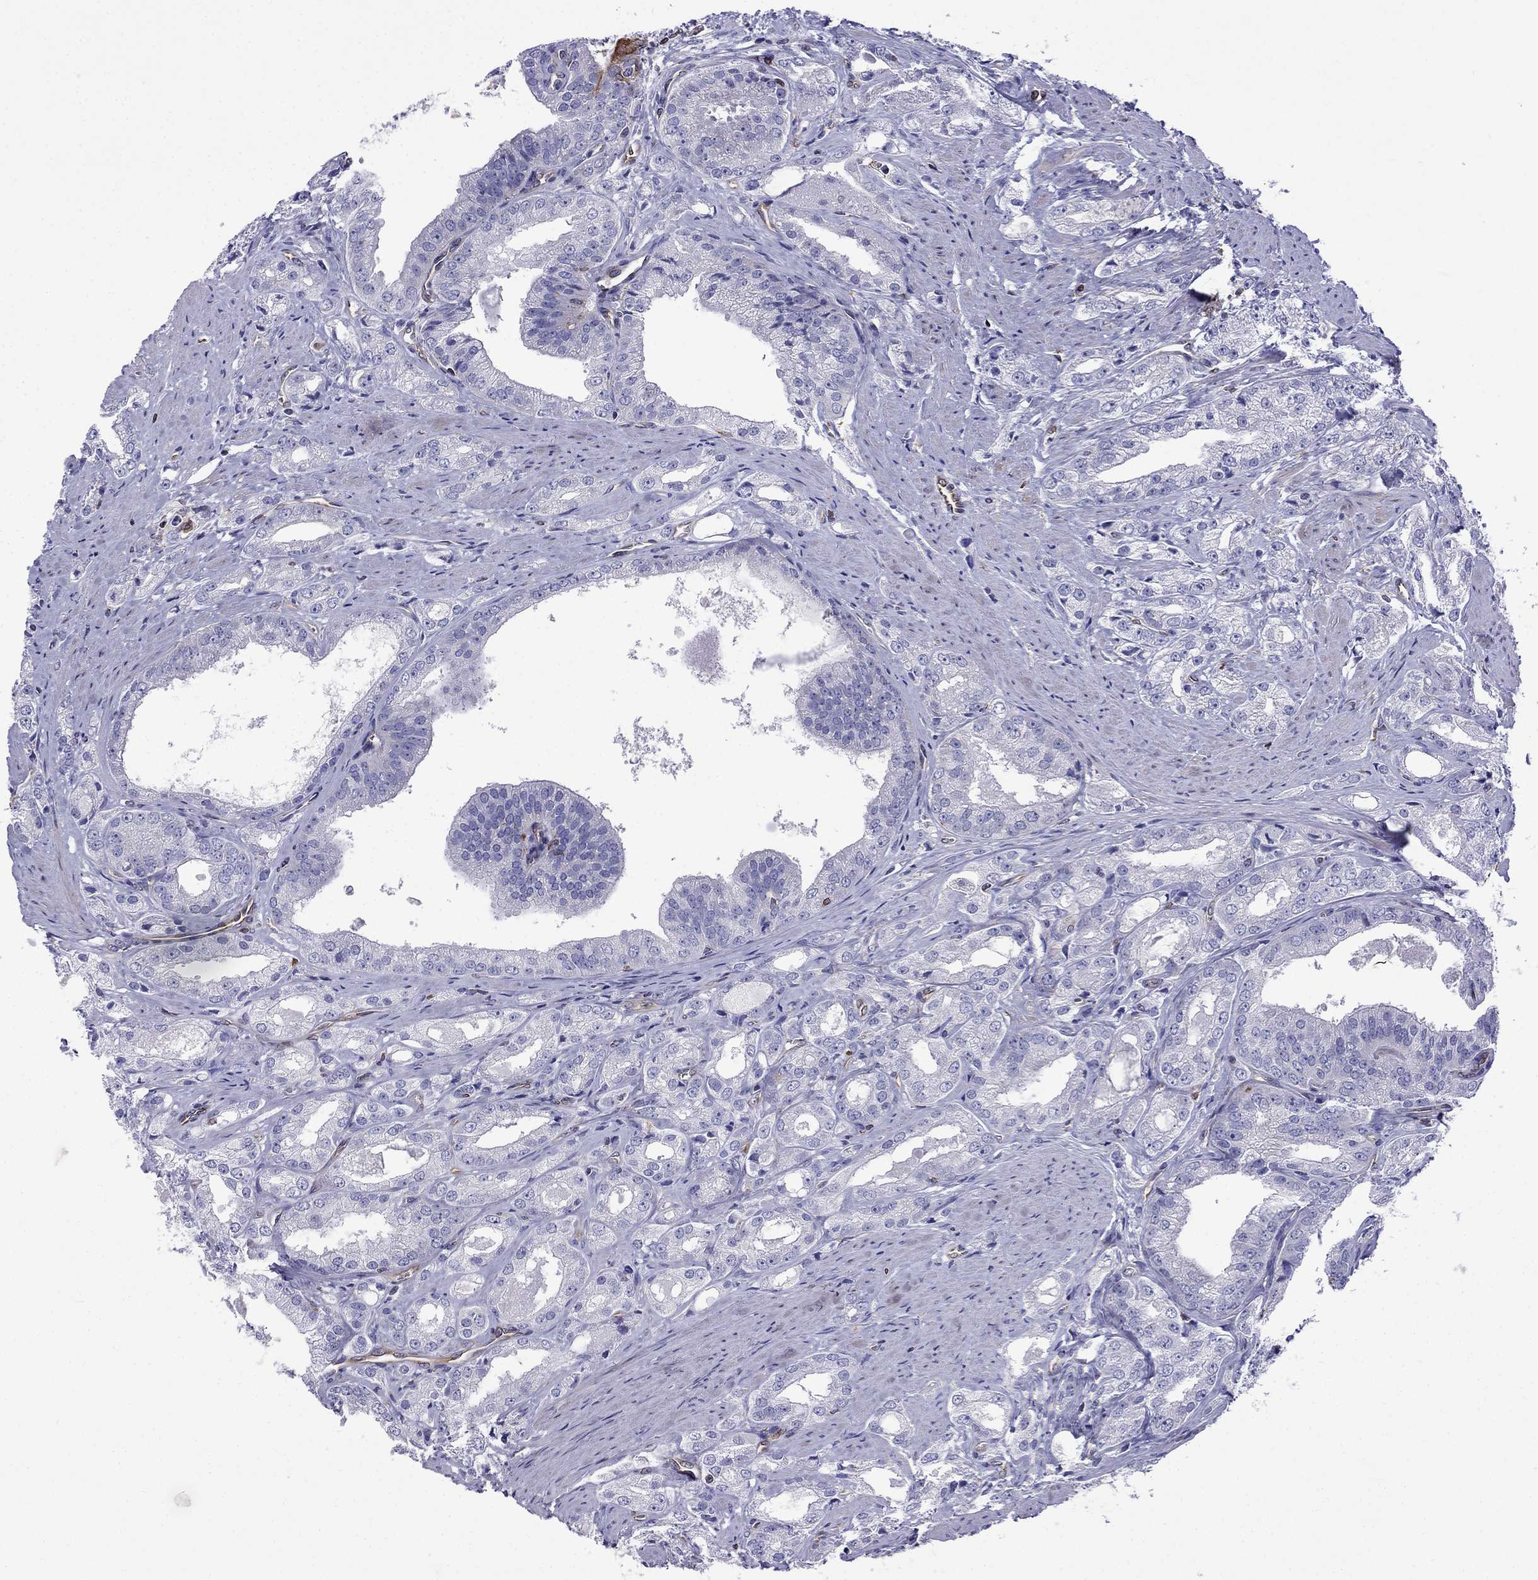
{"staining": {"intensity": "negative", "quantity": "none", "location": "none"}, "tissue": "prostate cancer", "cell_type": "Tumor cells", "image_type": "cancer", "snomed": [{"axis": "morphology", "description": "Adenocarcinoma, NOS"}, {"axis": "morphology", "description": "Adenocarcinoma, High grade"}, {"axis": "topography", "description": "Prostate"}], "caption": "DAB immunohistochemical staining of human high-grade adenocarcinoma (prostate) displays no significant expression in tumor cells.", "gene": "GNAL", "patient": {"sex": "male", "age": 70}}